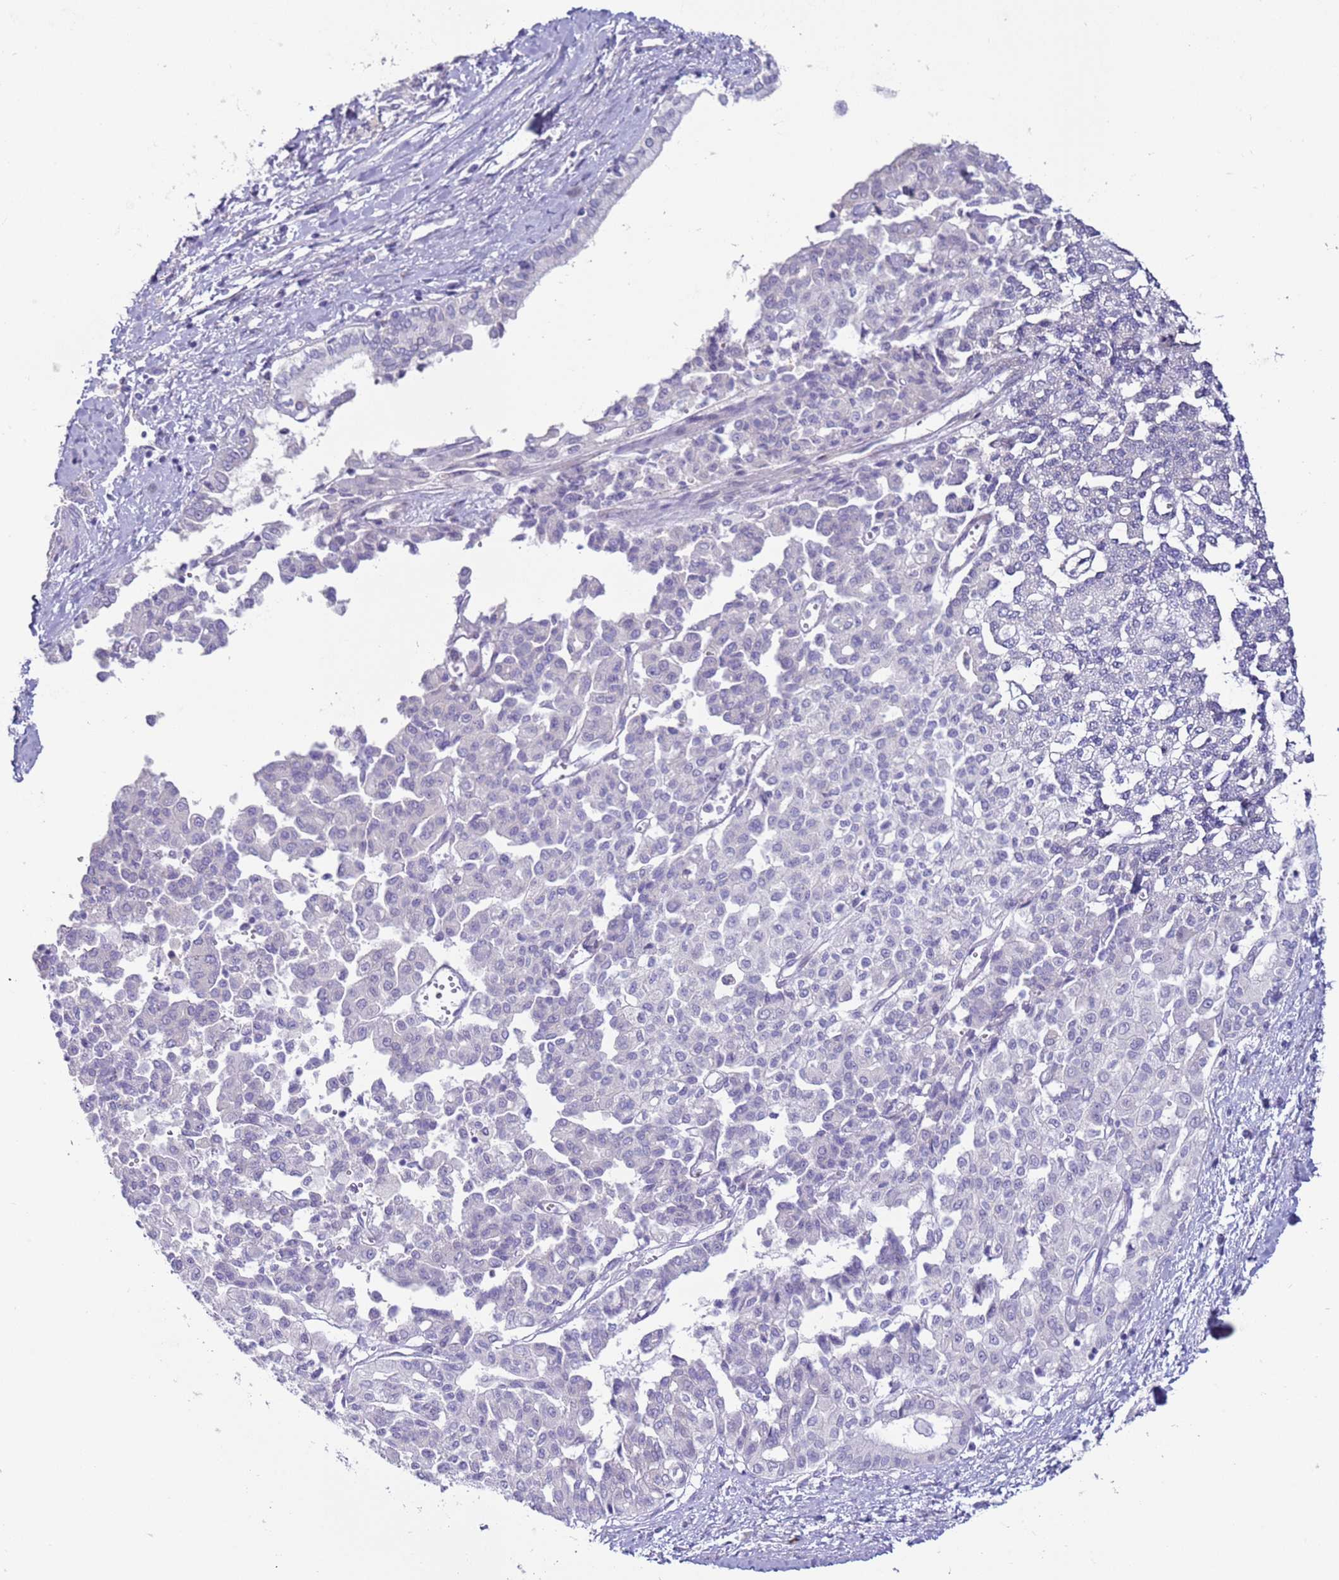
{"staining": {"intensity": "negative", "quantity": "none", "location": "none"}, "tissue": "liver cancer", "cell_type": "Tumor cells", "image_type": "cancer", "snomed": [{"axis": "morphology", "description": "Cholangiocarcinoma"}, {"axis": "topography", "description": "Liver"}], "caption": "Liver cancer stained for a protein using IHC exhibits no staining tumor cells.", "gene": "NPAP1", "patient": {"sex": "female", "age": 77}}